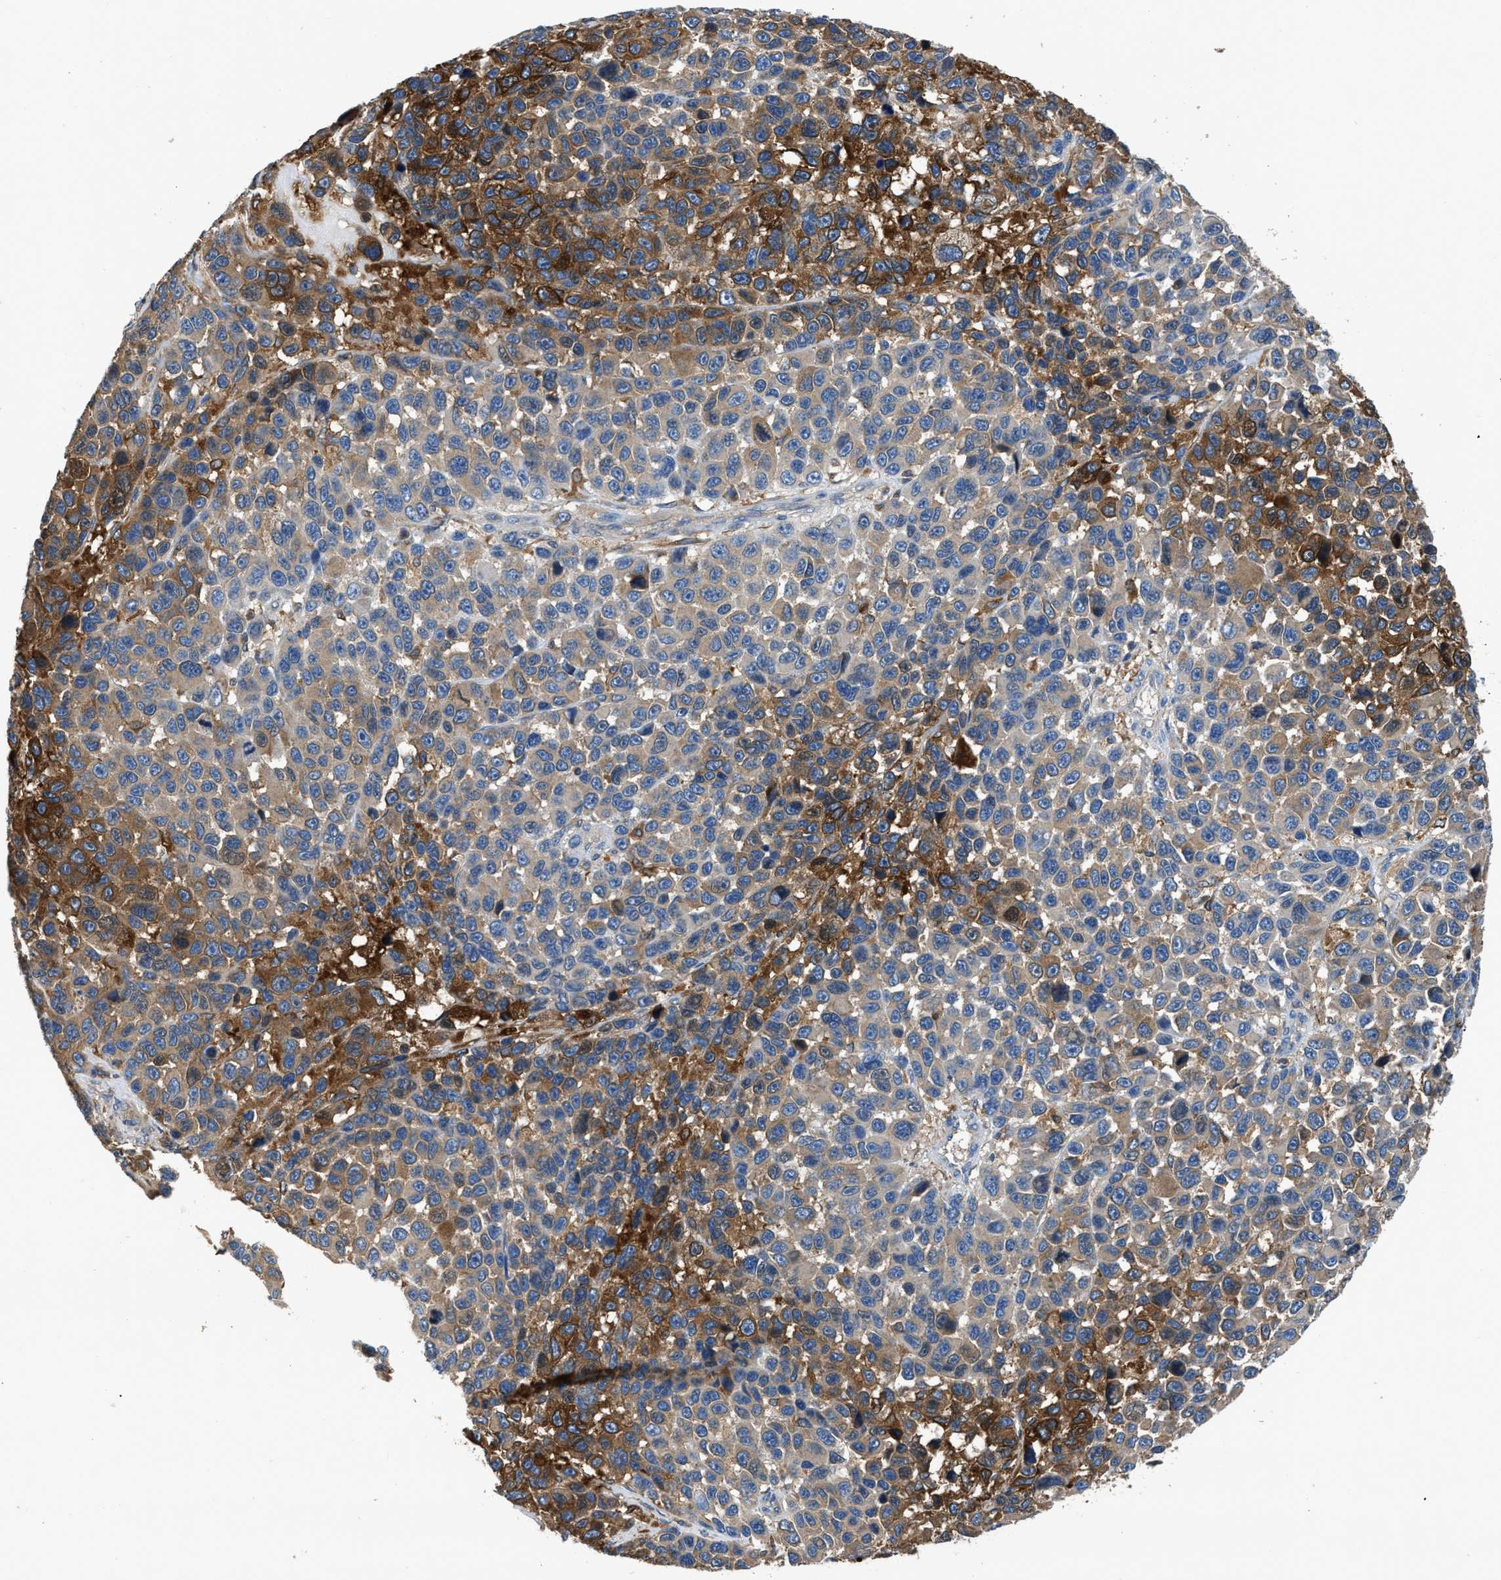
{"staining": {"intensity": "strong", "quantity": "<25%", "location": "cytoplasmic/membranous"}, "tissue": "melanoma", "cell_type": "Tumor cells", "image_type": "cancer", "snomed": [{"axis": "morphology", "description": "Malignant melanoma, NOS"}, {"axis": "topography", "description": "Skin"}], "caption": "Malignant melanoma tissue reveals strong cytoplasmic/membranous positivity in about <25% of tumor cells, visualized by immunohistochemistry.", "gene": "PKM", "patient": {"sex": "male", "age": 53}}